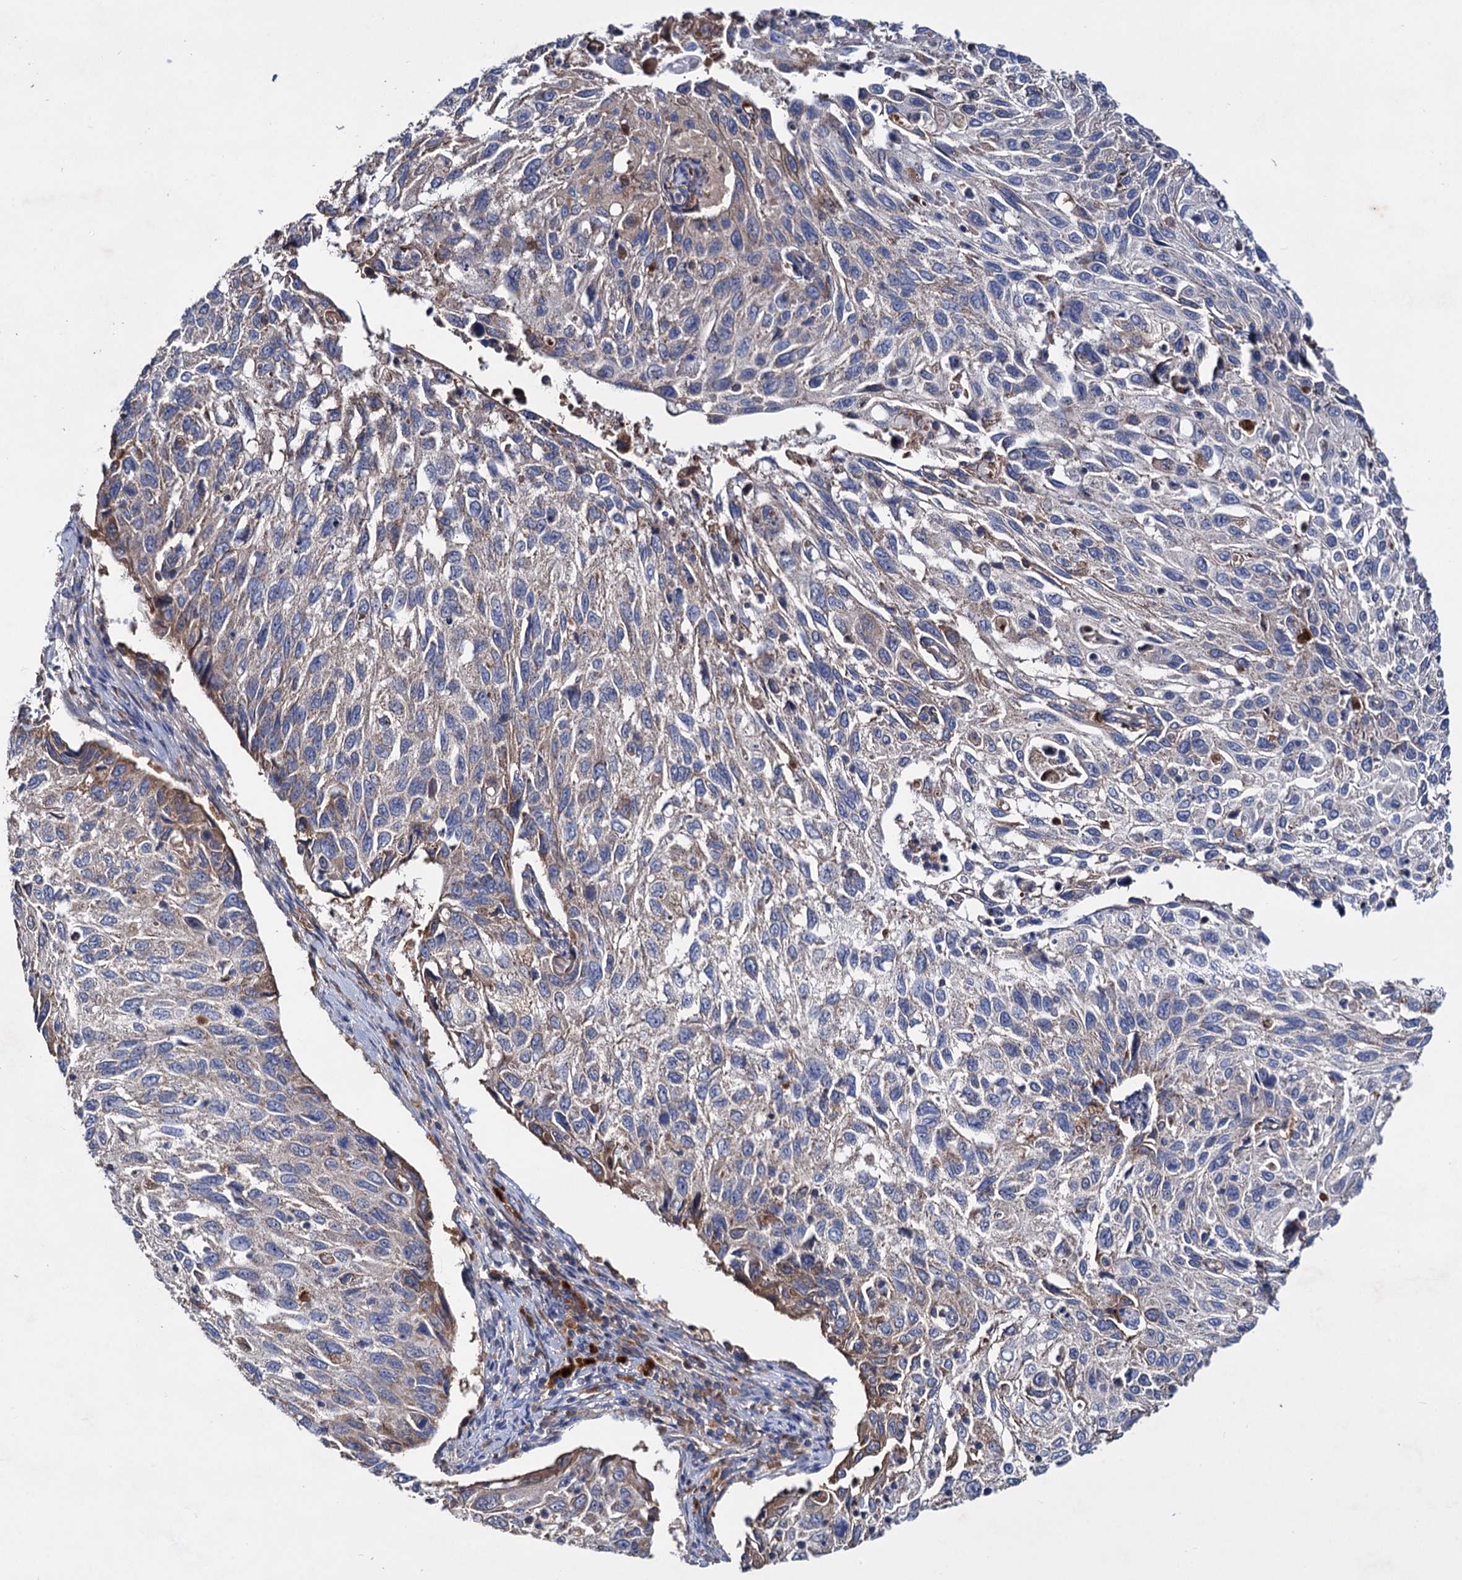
{"staining": {"intensity": "weak", "quantity": "<25%", "location": "cytoplasmic/membranous"}, "tissue": "cervical cancer", "cell_type": "Tumor cells", "image_type": "cancer", "snomed": [{"axis": "morphology", "description": "Squamous cell carcinoma, NOS"}, {"axis": "topography", "description": "Cervix"}], "caption": "High magnification brightfield microscopy of cervical squamous cell carcinoma stained with DAB (brown) and counterstained with hematoxylin (blue): tumor cells show no significant positivity. The staining is performed using DAB (3,3'-diaminobenzidine) brown chromogen with nuclei counter-stained in using hematoxylin.", "gene": "CLPB", "patient": {"sex": "female", "age": 70}}